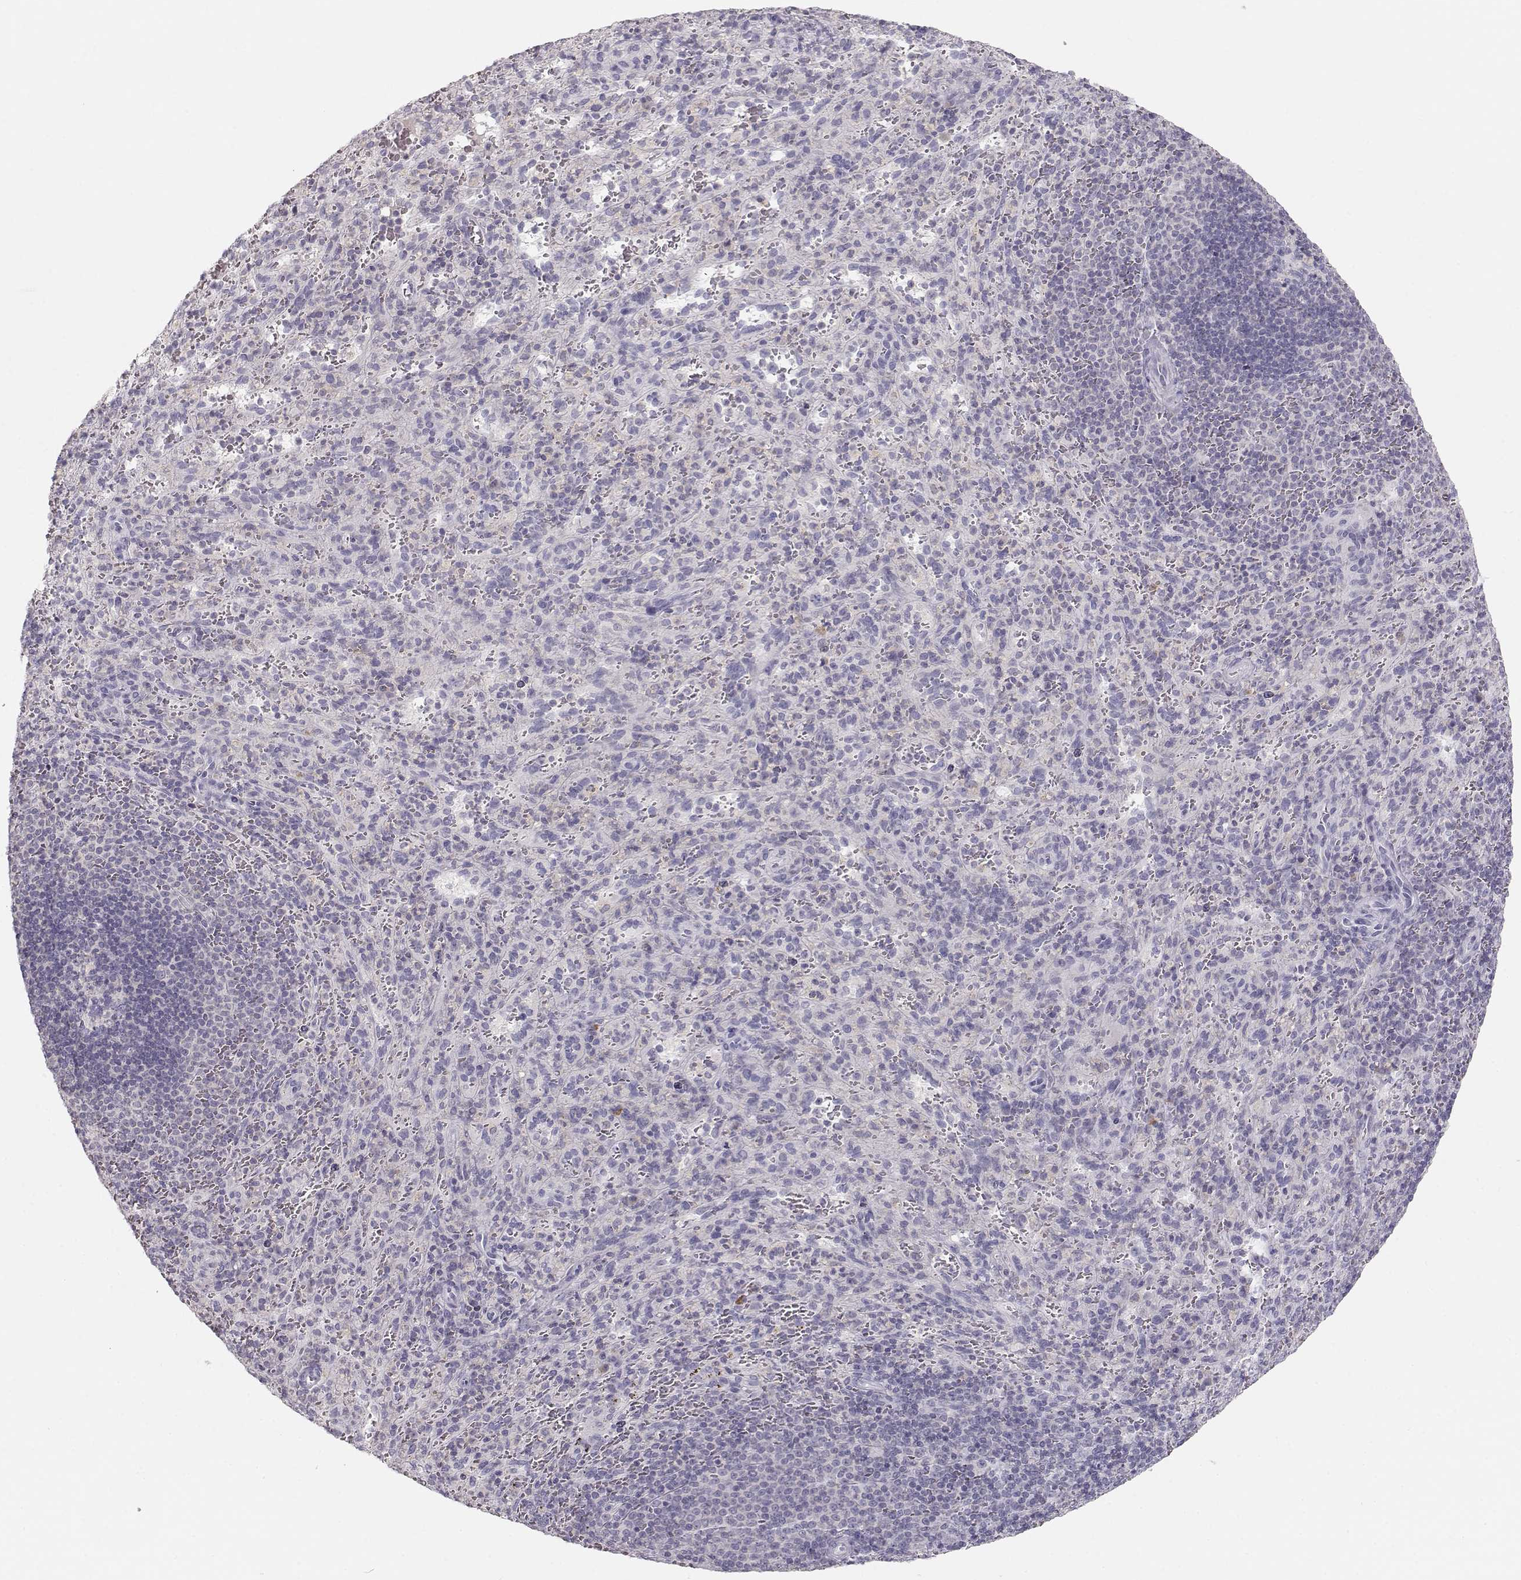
{"staining": {"intensity": "negative", "quantity": "none", "location": "none"}, "tissue": "spleen", "cell_type": "Cells in red pulp", "image_type": "normal", "snomed": [{"axis": "morphology", "description": "Normal tissue, NOS"}, {"axis": "topography", "description": "Spleen"}], "caption": "IHC of normal human spleen exhibits no staining in cells in red pulp.", "gene": "FAM166A", "patient": {"sex": "male", "age": 57}}